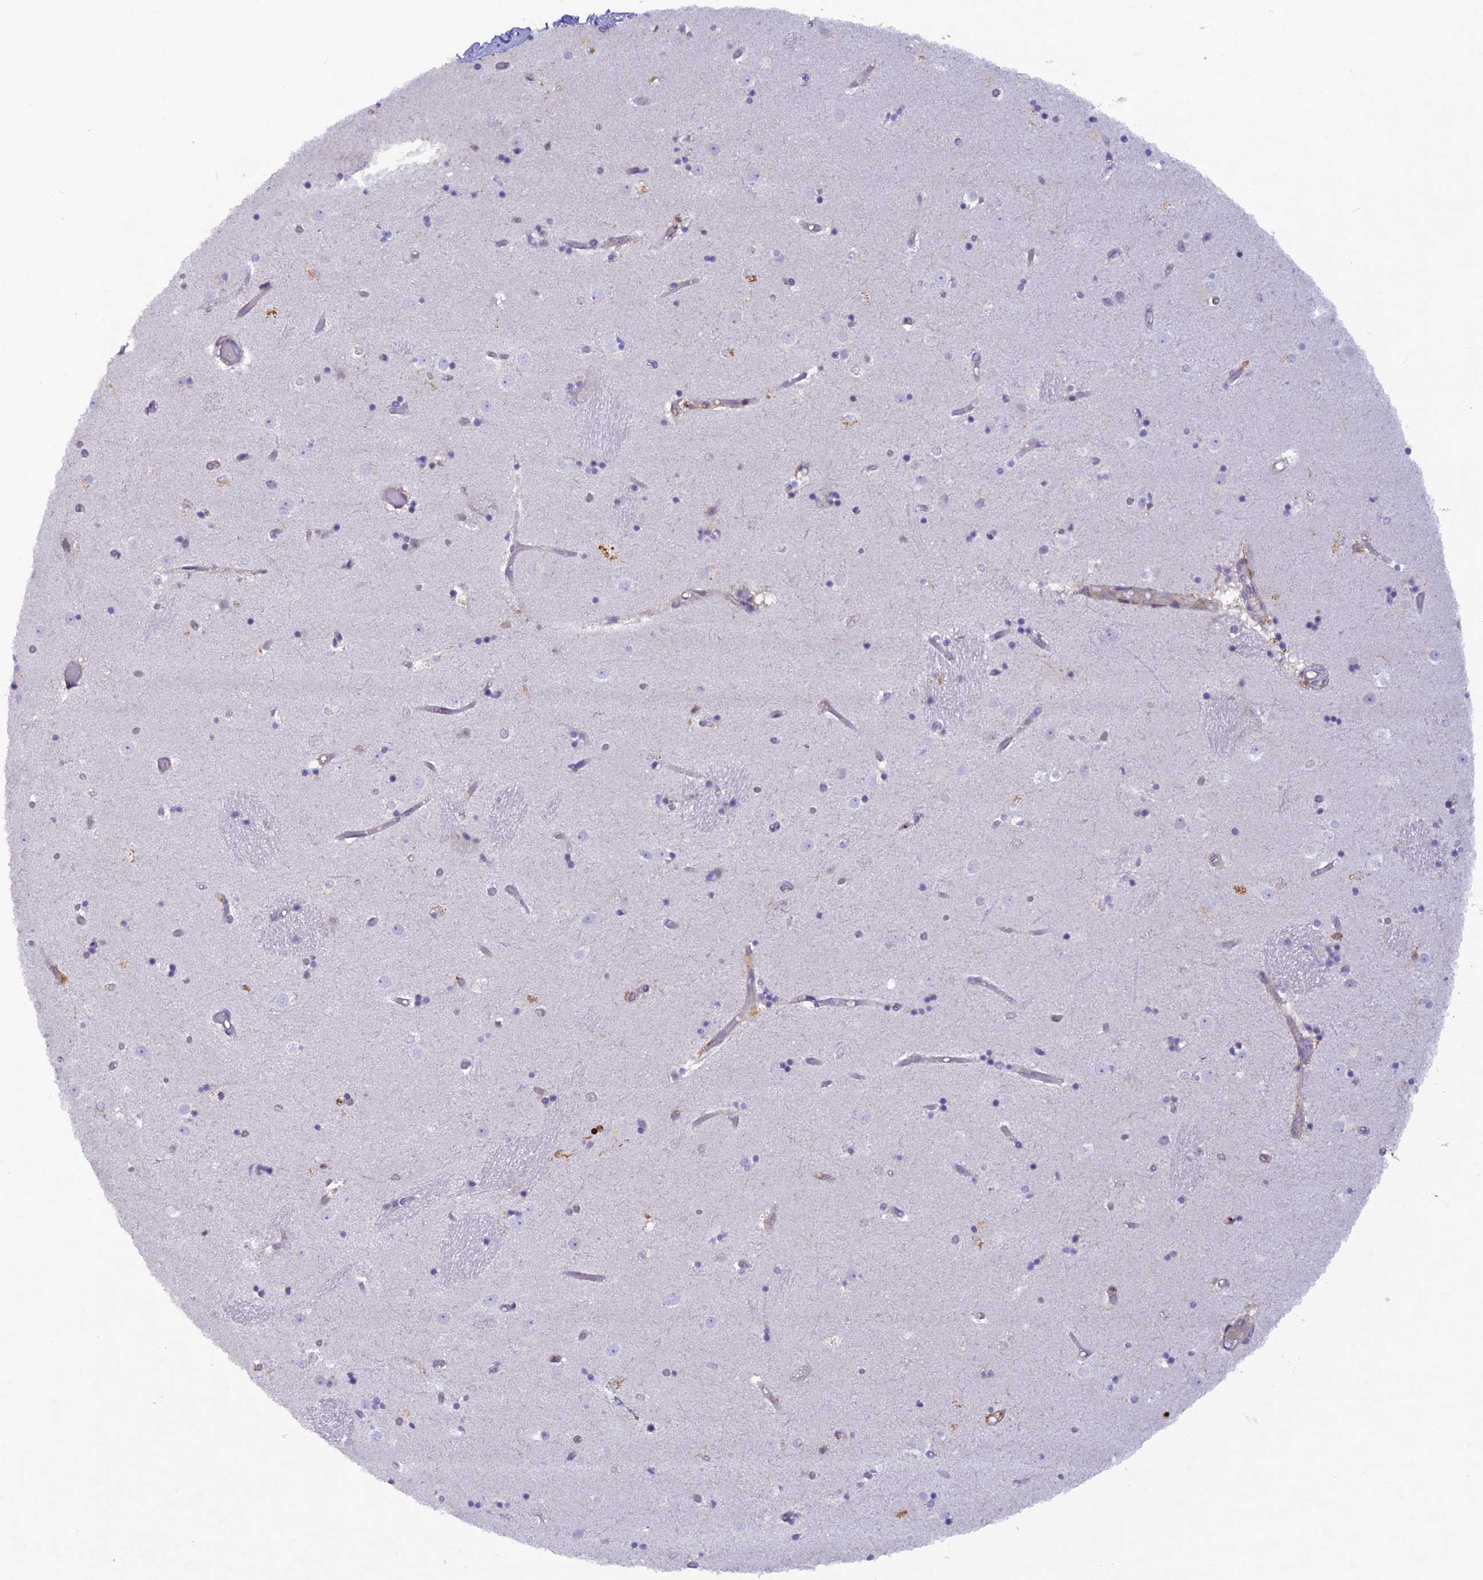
{"staining": {"intensity": "negative", "quantity": "none", "location": "none"}, "tissue": "caudate", "cell_type": "Glial cells", "image_type": "normal", "snomed": [{"axis": "morphology", "description": "Normal tissue, NOS"}, {"axis": "topography", "description": "Lateral ventricle wall"}], "caption": "Immunohistochemistry photomicrograph of benign caudate: caudate stained with DAB shows no significant protein positivity in glial cells.", "gene": "FYB1", "patient": {"sex": "female", "age": 52}}